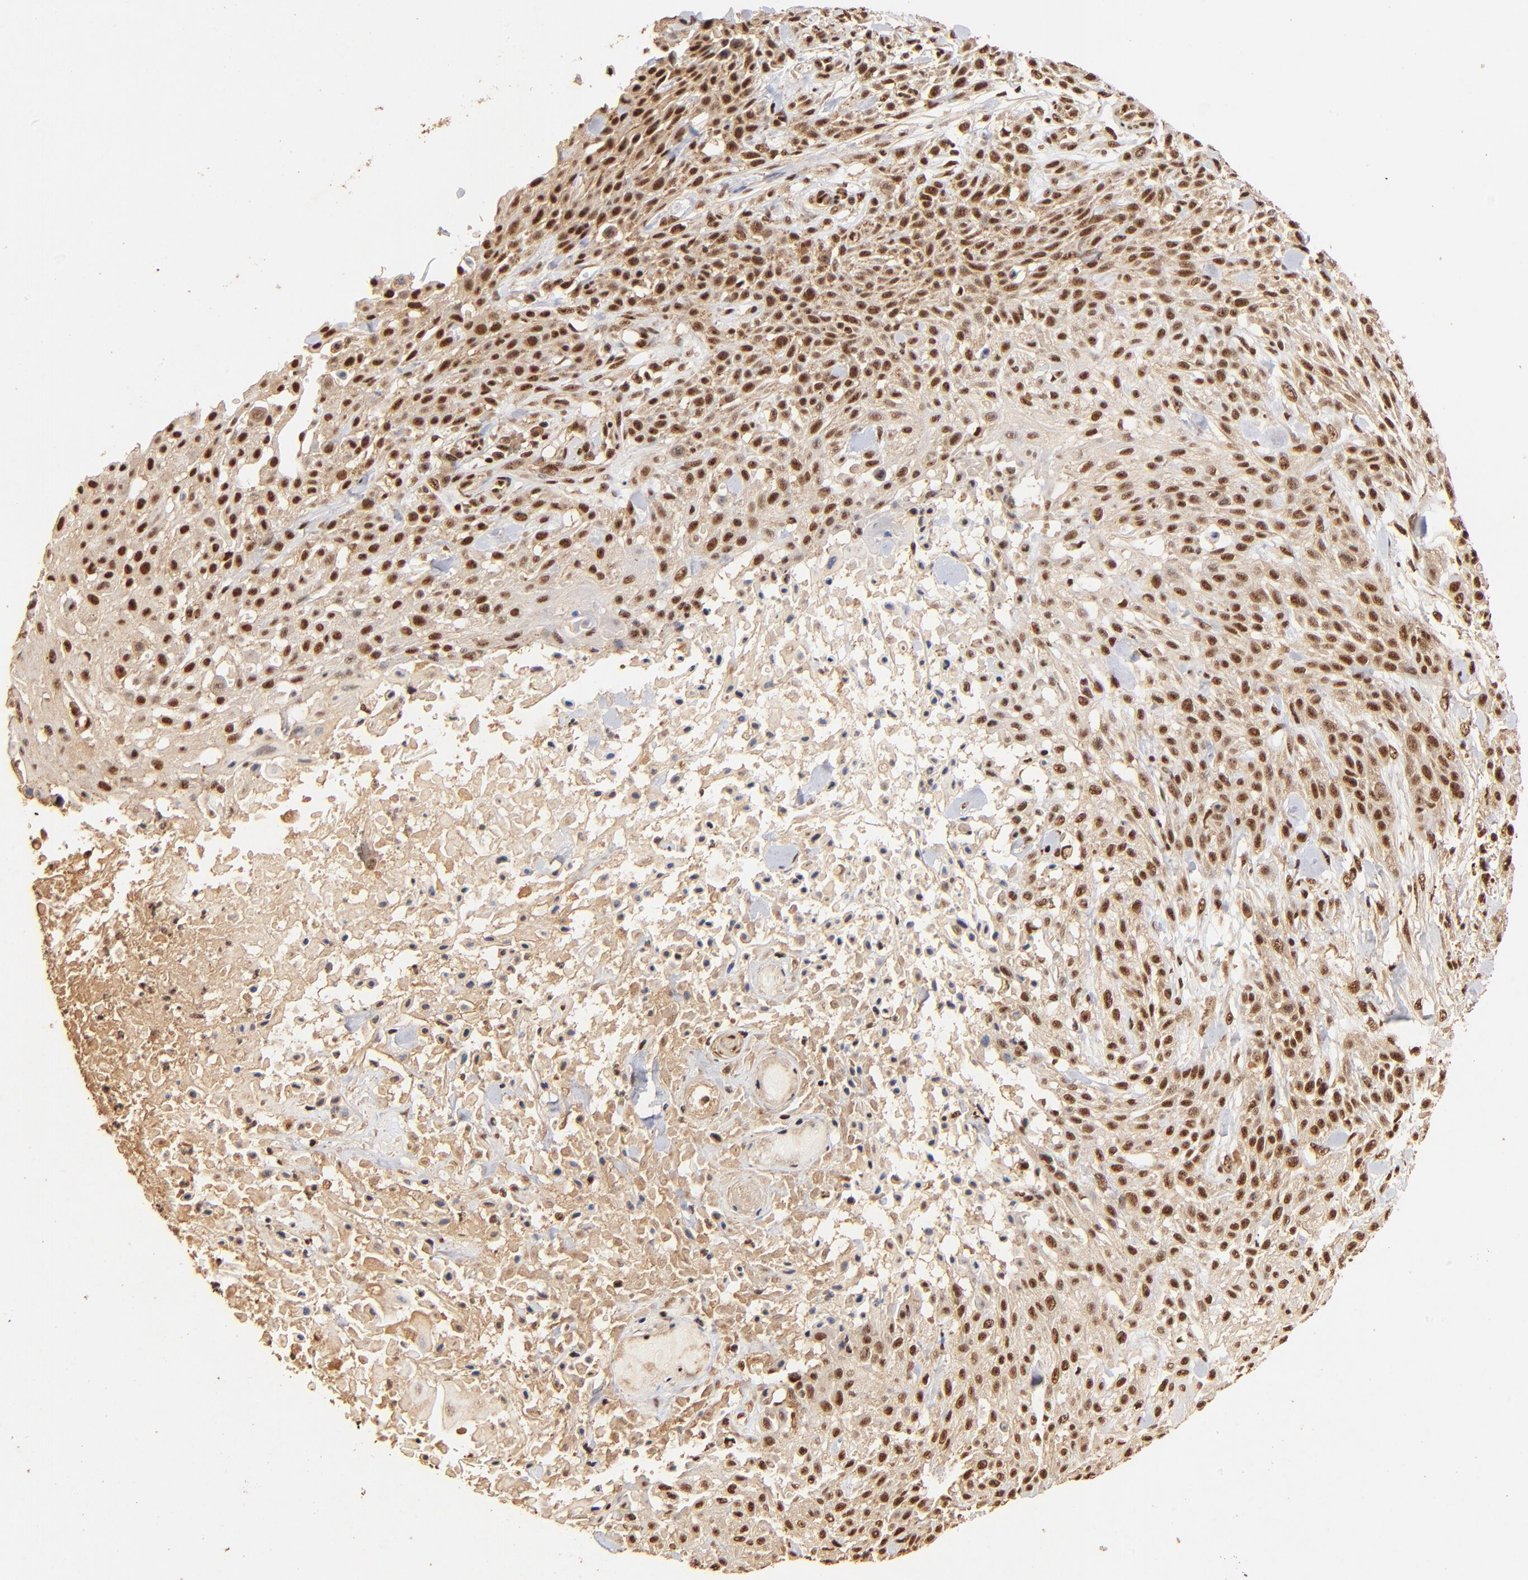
{"staining": {"intensity": "strong", "quantity": ">75%", "location": "cytoplasmic/membranous,nuclear"}, "tissue": "skin cancer", "cell_type": "Tumor cells", "image_type": "cancer", "snomed": [{"axis": "morphology", "description": "Squamous cell carcinoma, NOS"}, {"axis": "topography", "description": "Skin"}], "caption": "Squamous cell carcinoma (skin) stained for a protein demonstrates strong cytoplasmic/membranous and nuclear positivity in tumor cells.", "gene": "MED12", "patient": {"sex": "female", "age": 42}}